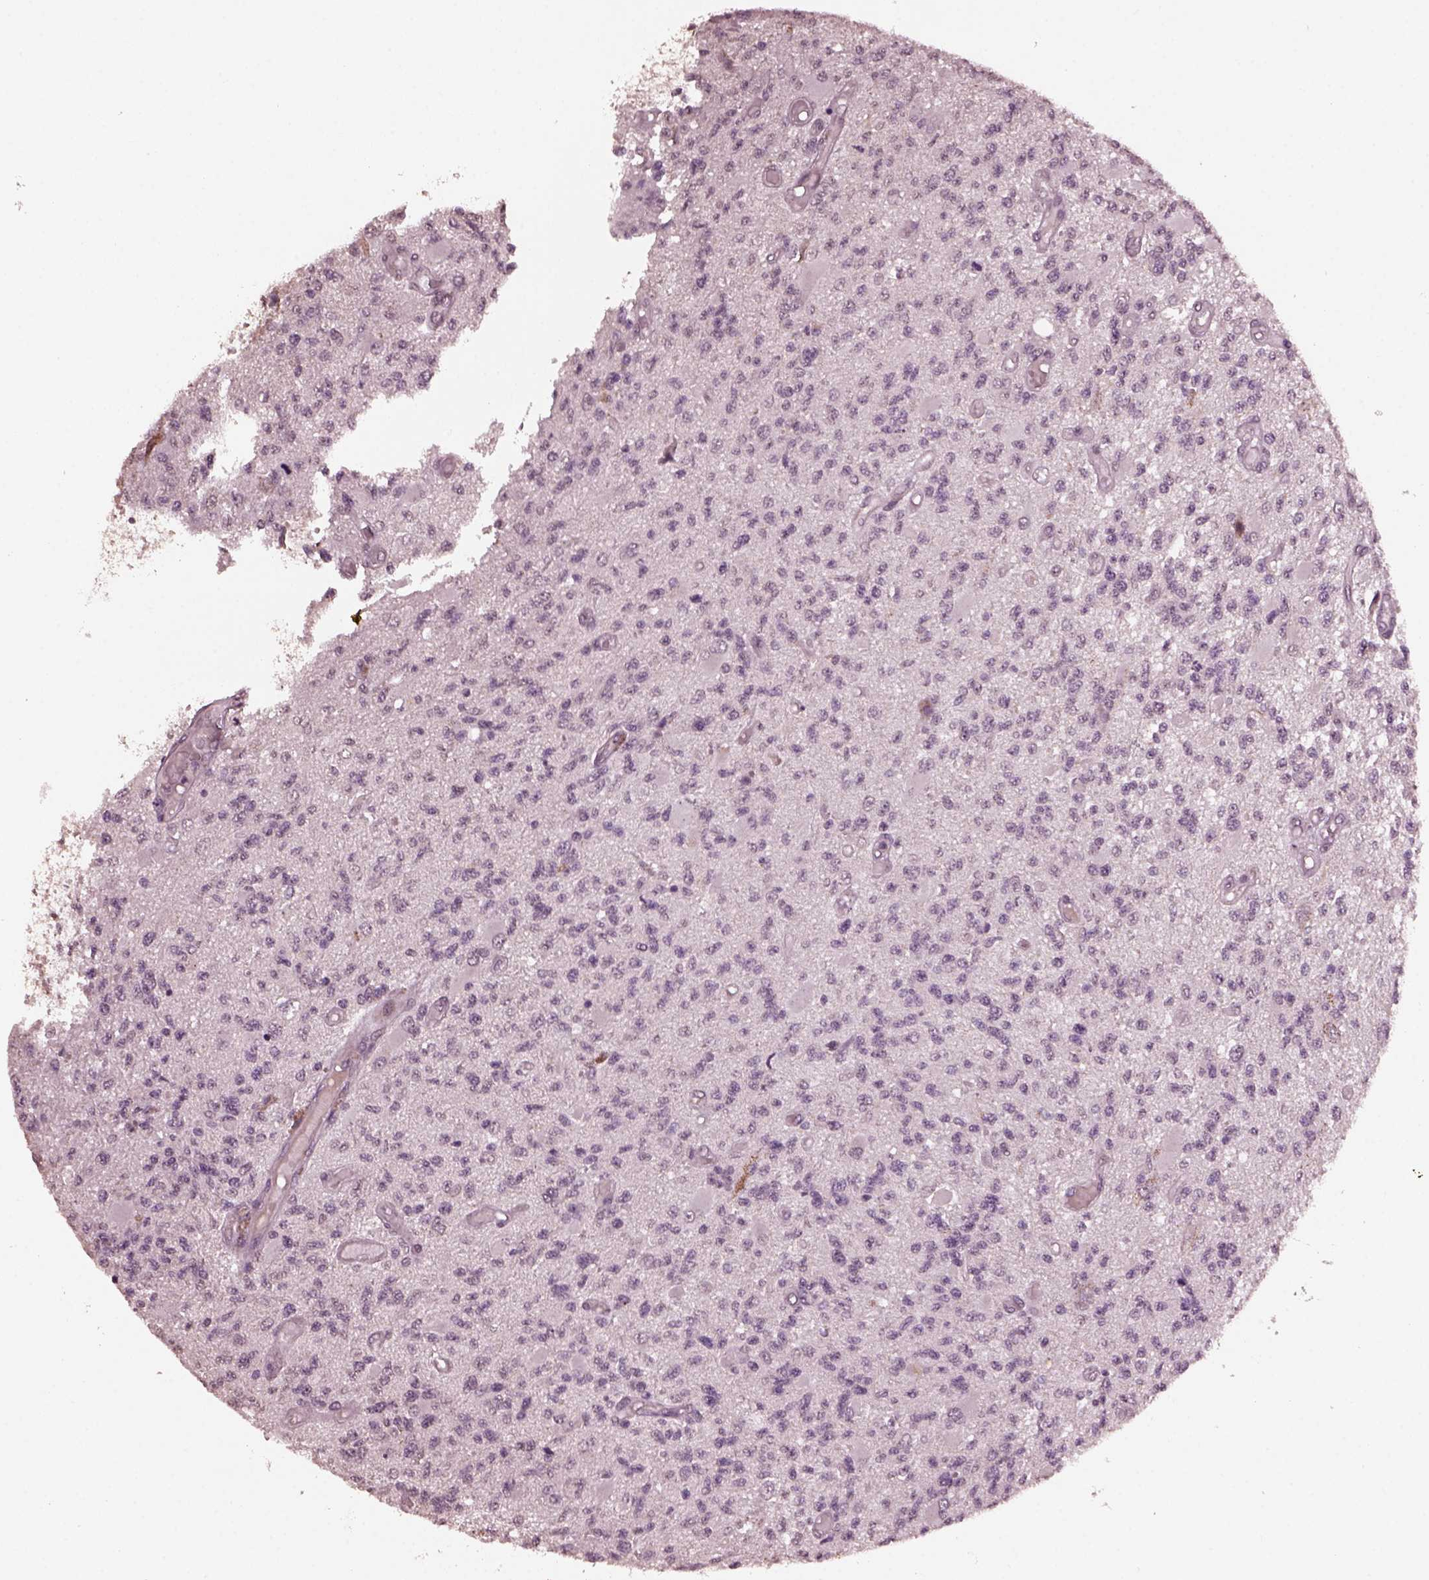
{"staining": {"intensity": "negative", "quantity": "none", "location": "none"}, "tissue": "glioma", "cell_type": "Tumor cells", "image_type": "cancer", "snomed": [{"axis": "morphology", "description": "Glioma, malignant, High grade"}, {"axis": "topography", "description": "Brain"}], "caption": "Immunohistochemistry micrograph of high-grade glioma (malignant) stained for a protein (brown), which reveals no staining in tumor cells.", "gene": "IL18RAP", "patient": {"sex": "female", "age": 63}}